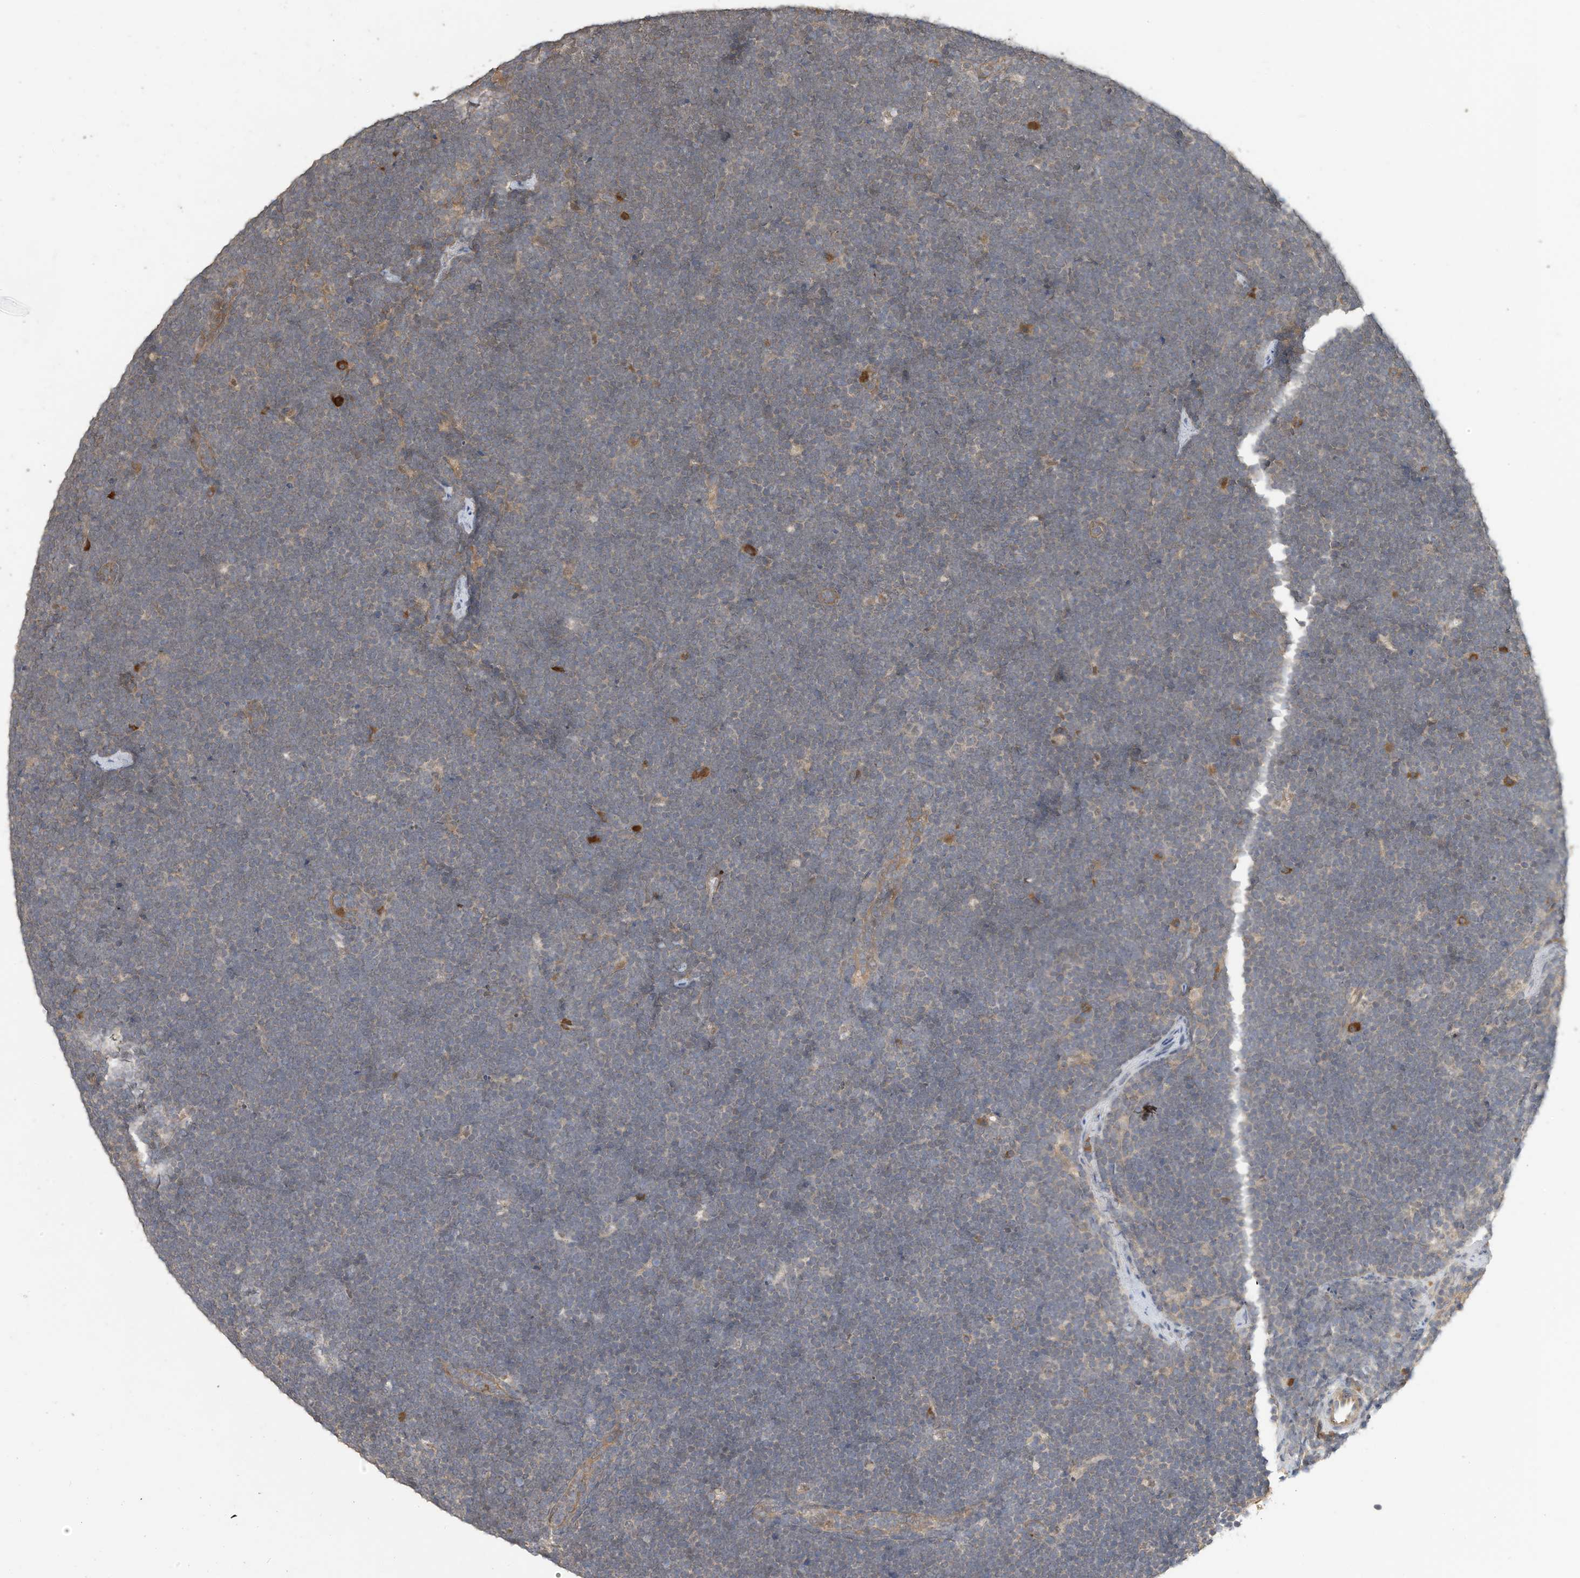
{"staining": {"intensity": "negative", "quantity": "none", "location": "none"}, "tissue": "lymphoma", "cell_type": "Tumor cells", "image_type": "cancer", "snomed": [{"axis": "morphology", "description": "Malignant lymphoma, non-Hodgkin's type, High grade"}, {"axis": "topography", "description": "Lymph node"}], "caption": "Immunohistochemistry of lymphoma exhibits no expression in tumor cells.", "gene": "OFD1", "patient": {"sex": "male", "age": 13}}